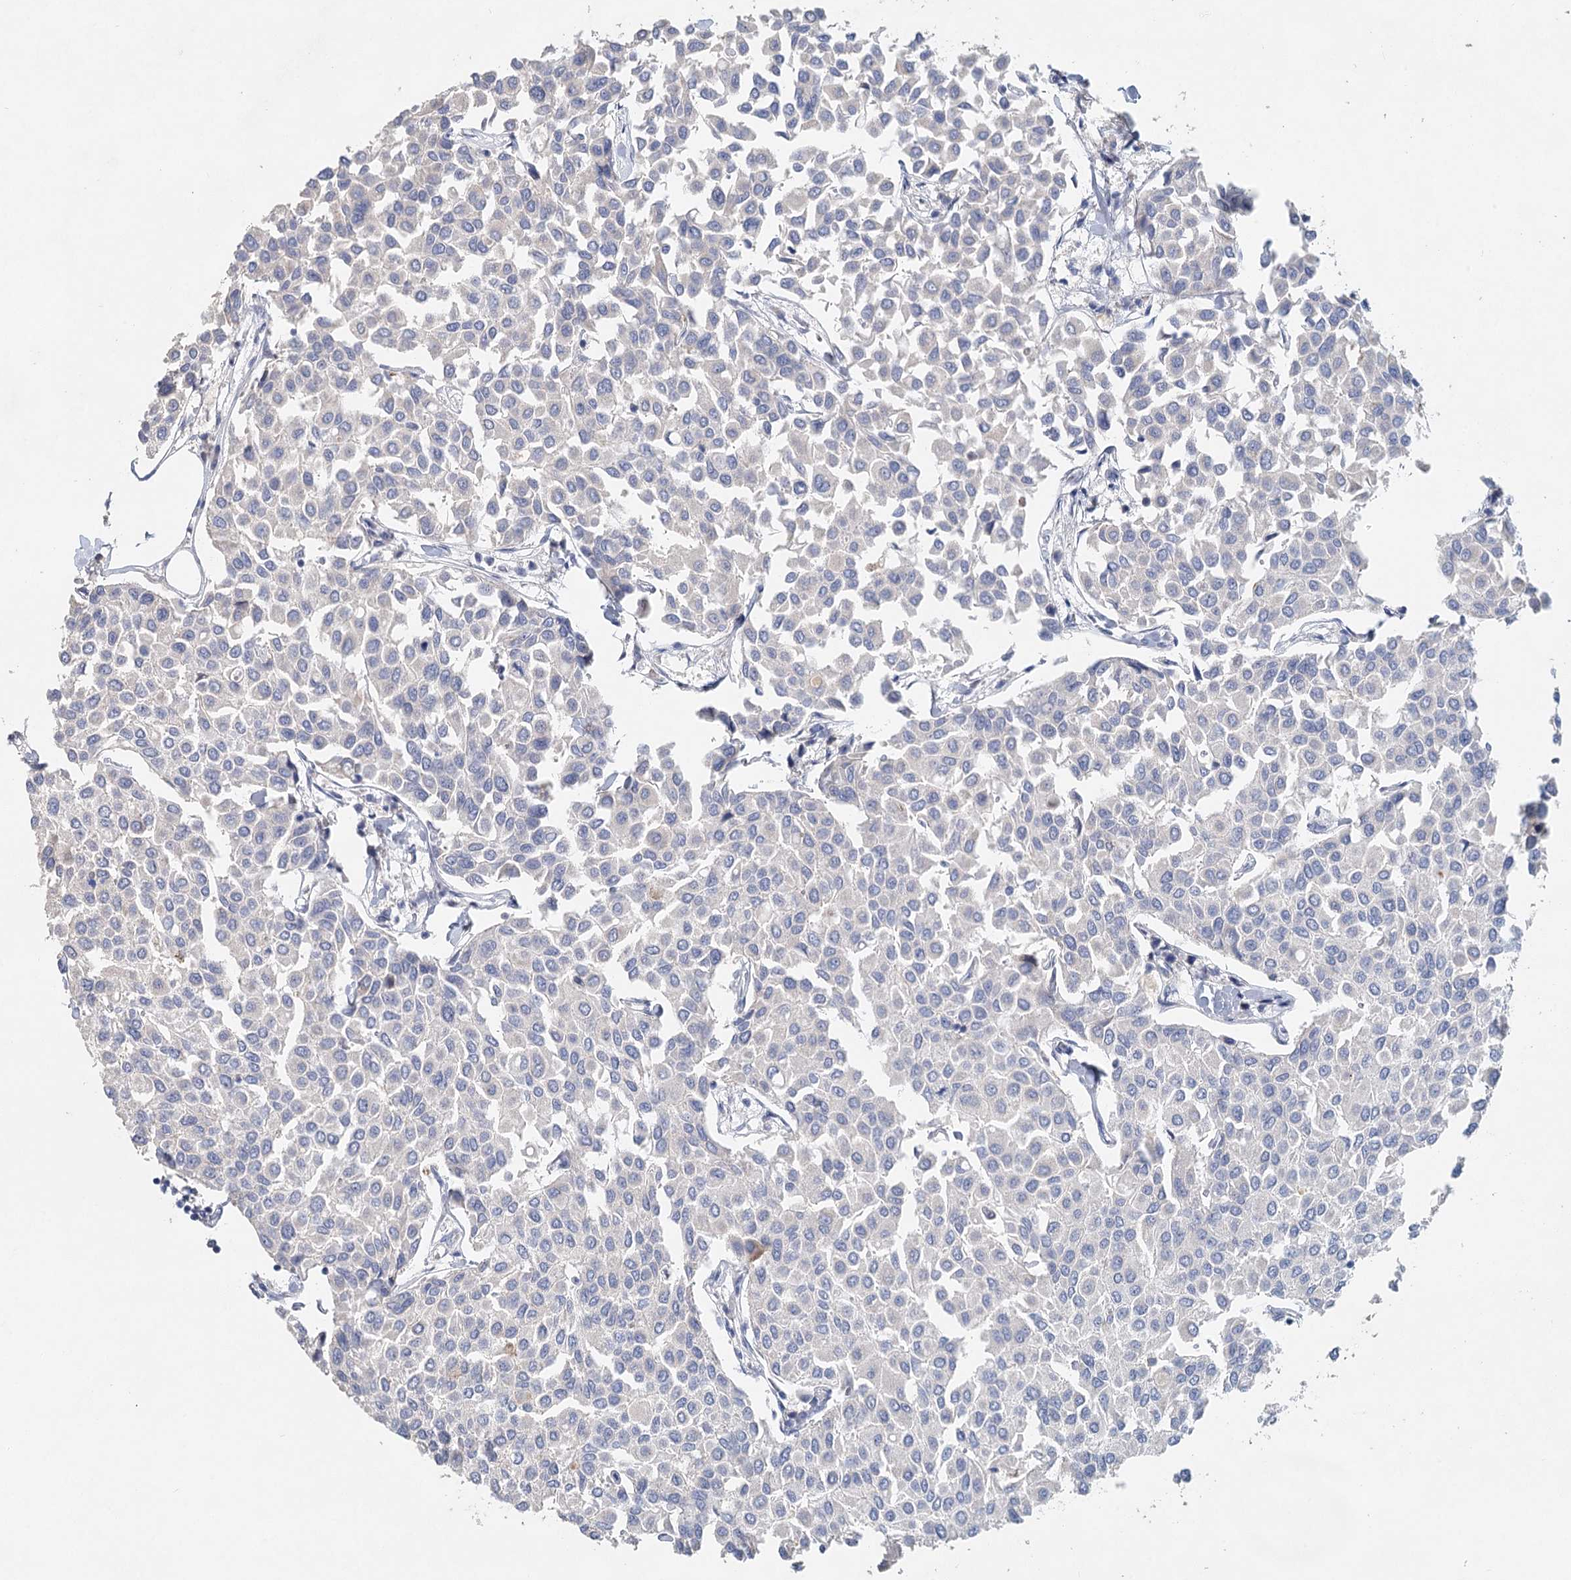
{"staining": {"intensity": "negative", "quantity": "none", "location": "none"}, "tissue": "breast cancer", "cell_type": "Tumor cells", "image_type": "cancer", "snomed": [{"axis": "morphology", "description": "Duct carcinoma"}, {"axis": "topography", "description": "Breast"}], "caption": "Tumor cells show no significant positivity in infiltrating ductal carcinoma (breast). (Stains: DAB (3,3'-diaminobenzidine) IHC with hematoxylin counter stain, Microscopy: brightfield microscopy at high magnification).", "gene": "MYL6B", "patient": {"sex": "female", "age": 55}}